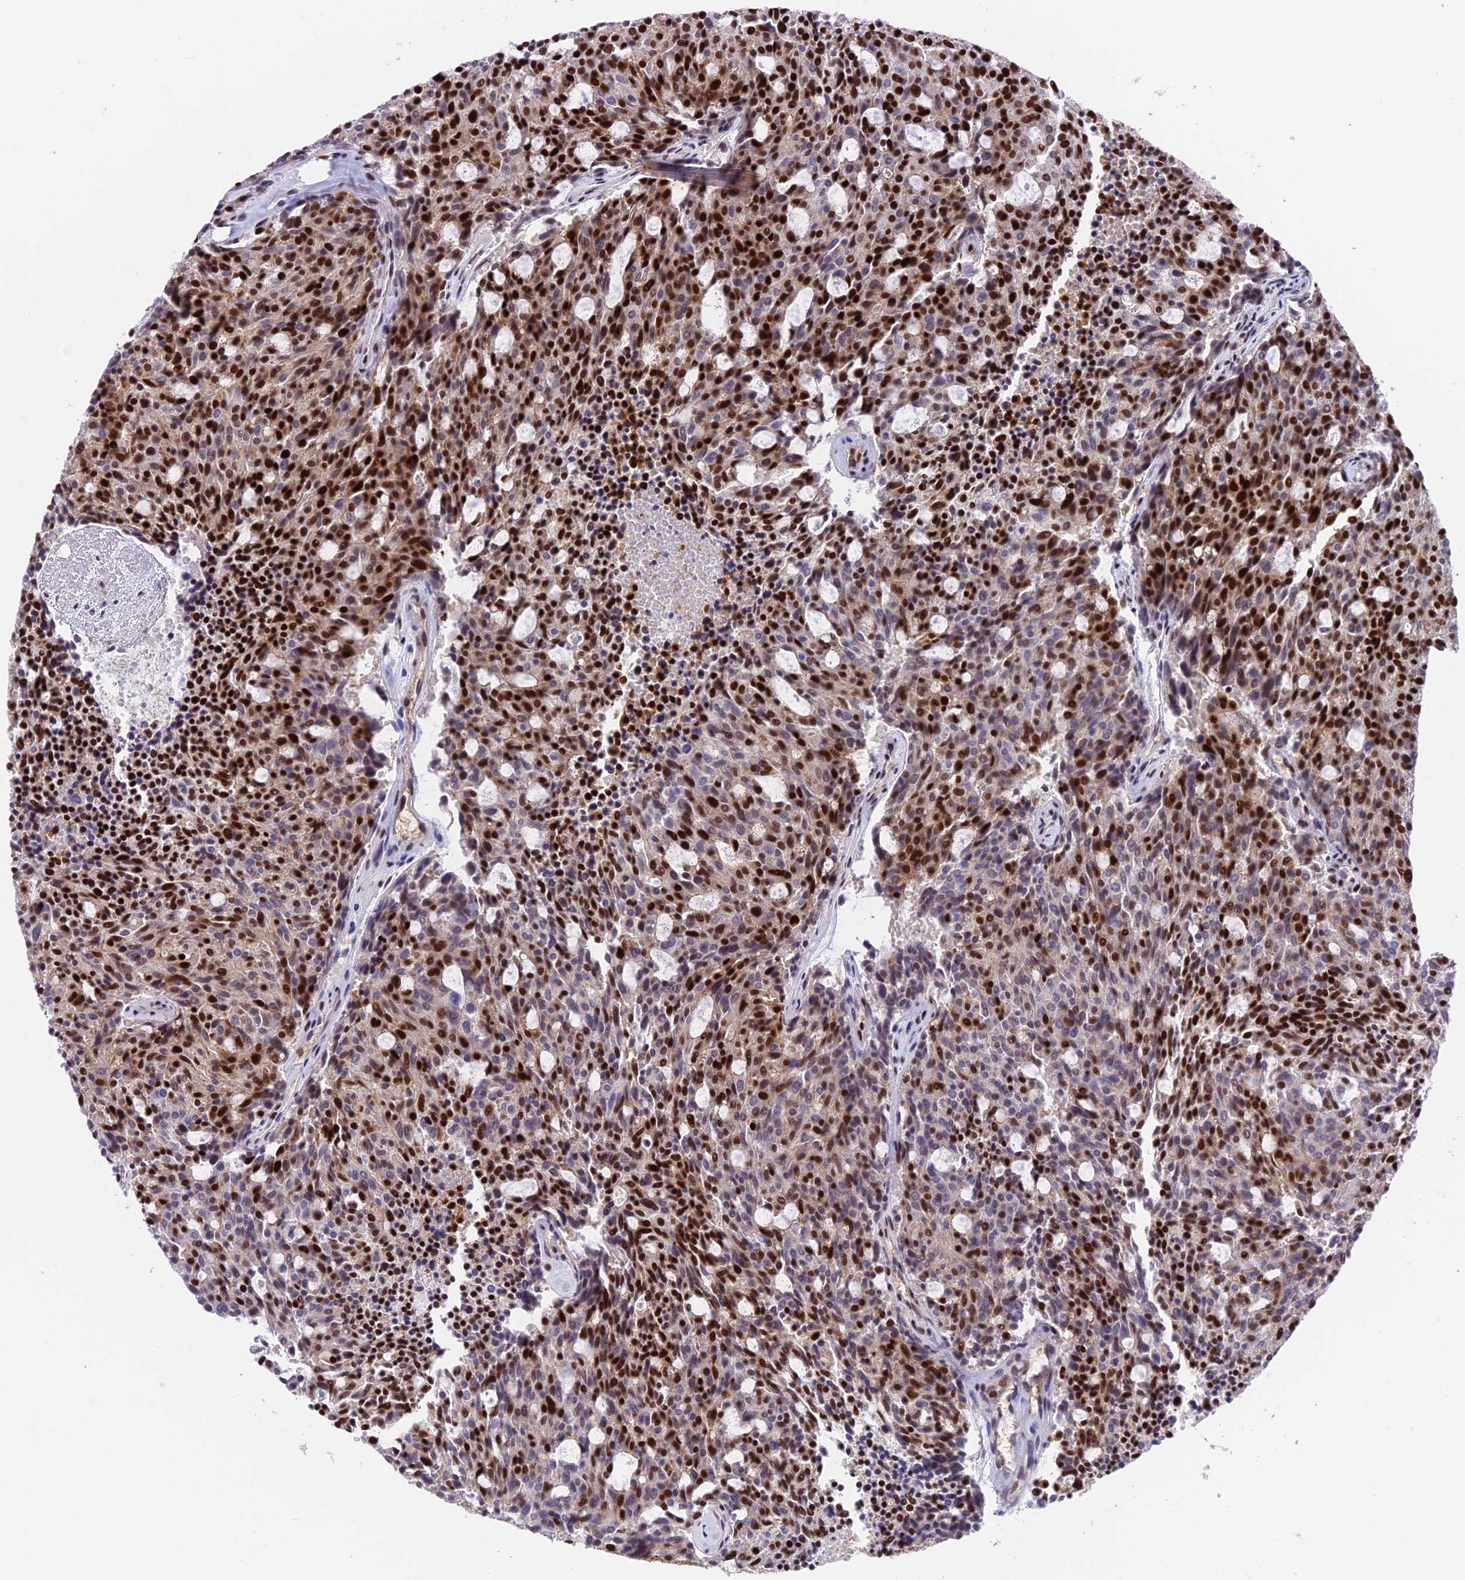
{"staining": {"intensity": "strong", "quantity": "25%-75%", "location": "nuclear"}, "tissue": "carcinoid", "cell_type": "Tumor cells", "image_type": "cancer", "snomed": [{"axis": "morphology", "description": "Carcinoid, malignant, NOS"}, {"axis": "topography", "description": "Pancreas"}], "caption": "This is an image of IHC staining of carcinoid (malignant), which shows strong positivity in the nuclear of tumor cells.", "gene": "EEF1AKMT3", "patient": {"sex": "female", "age": 54}}